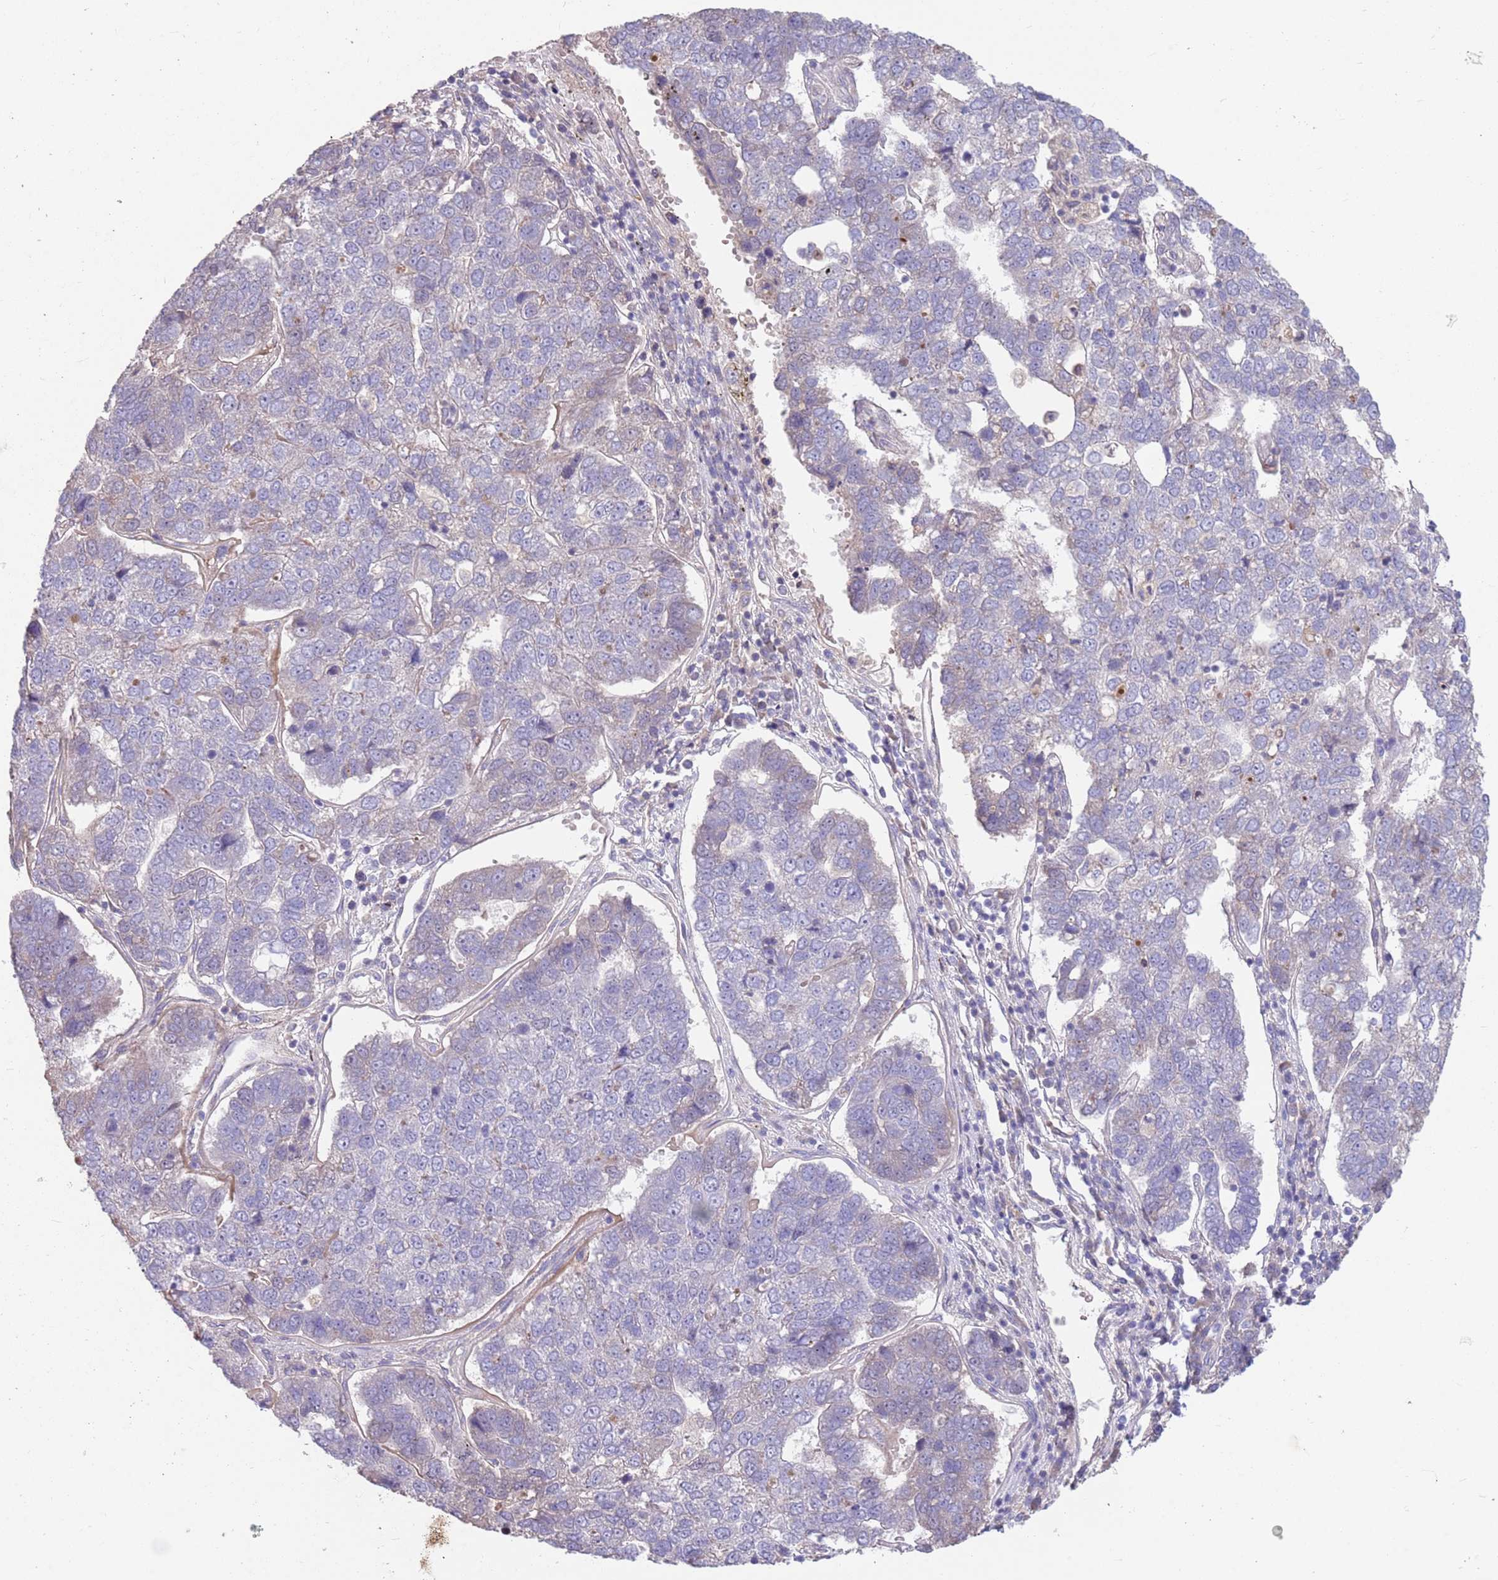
{"staining": {"intensity": "negative", "quantity": "none", "location": "none"}, "tissue": "pancreatic cancer", "cell_type": "Tumor cells", "image_type": "cancer", "snomed": [{"axis": "morphology", "description": "Adenocarcinoma, NOS"}, {"axis": "topography", "description": "Pancreas"}], "caption": "DAB (3,3'-diaminobenzidine) immunohistochemical staining of pancreatic cancer (adenocarcinoma) demonstrates no significant staining in tumor cells.", "gene": "MEI1", "patient": {"sex": "female", "age": 61}}